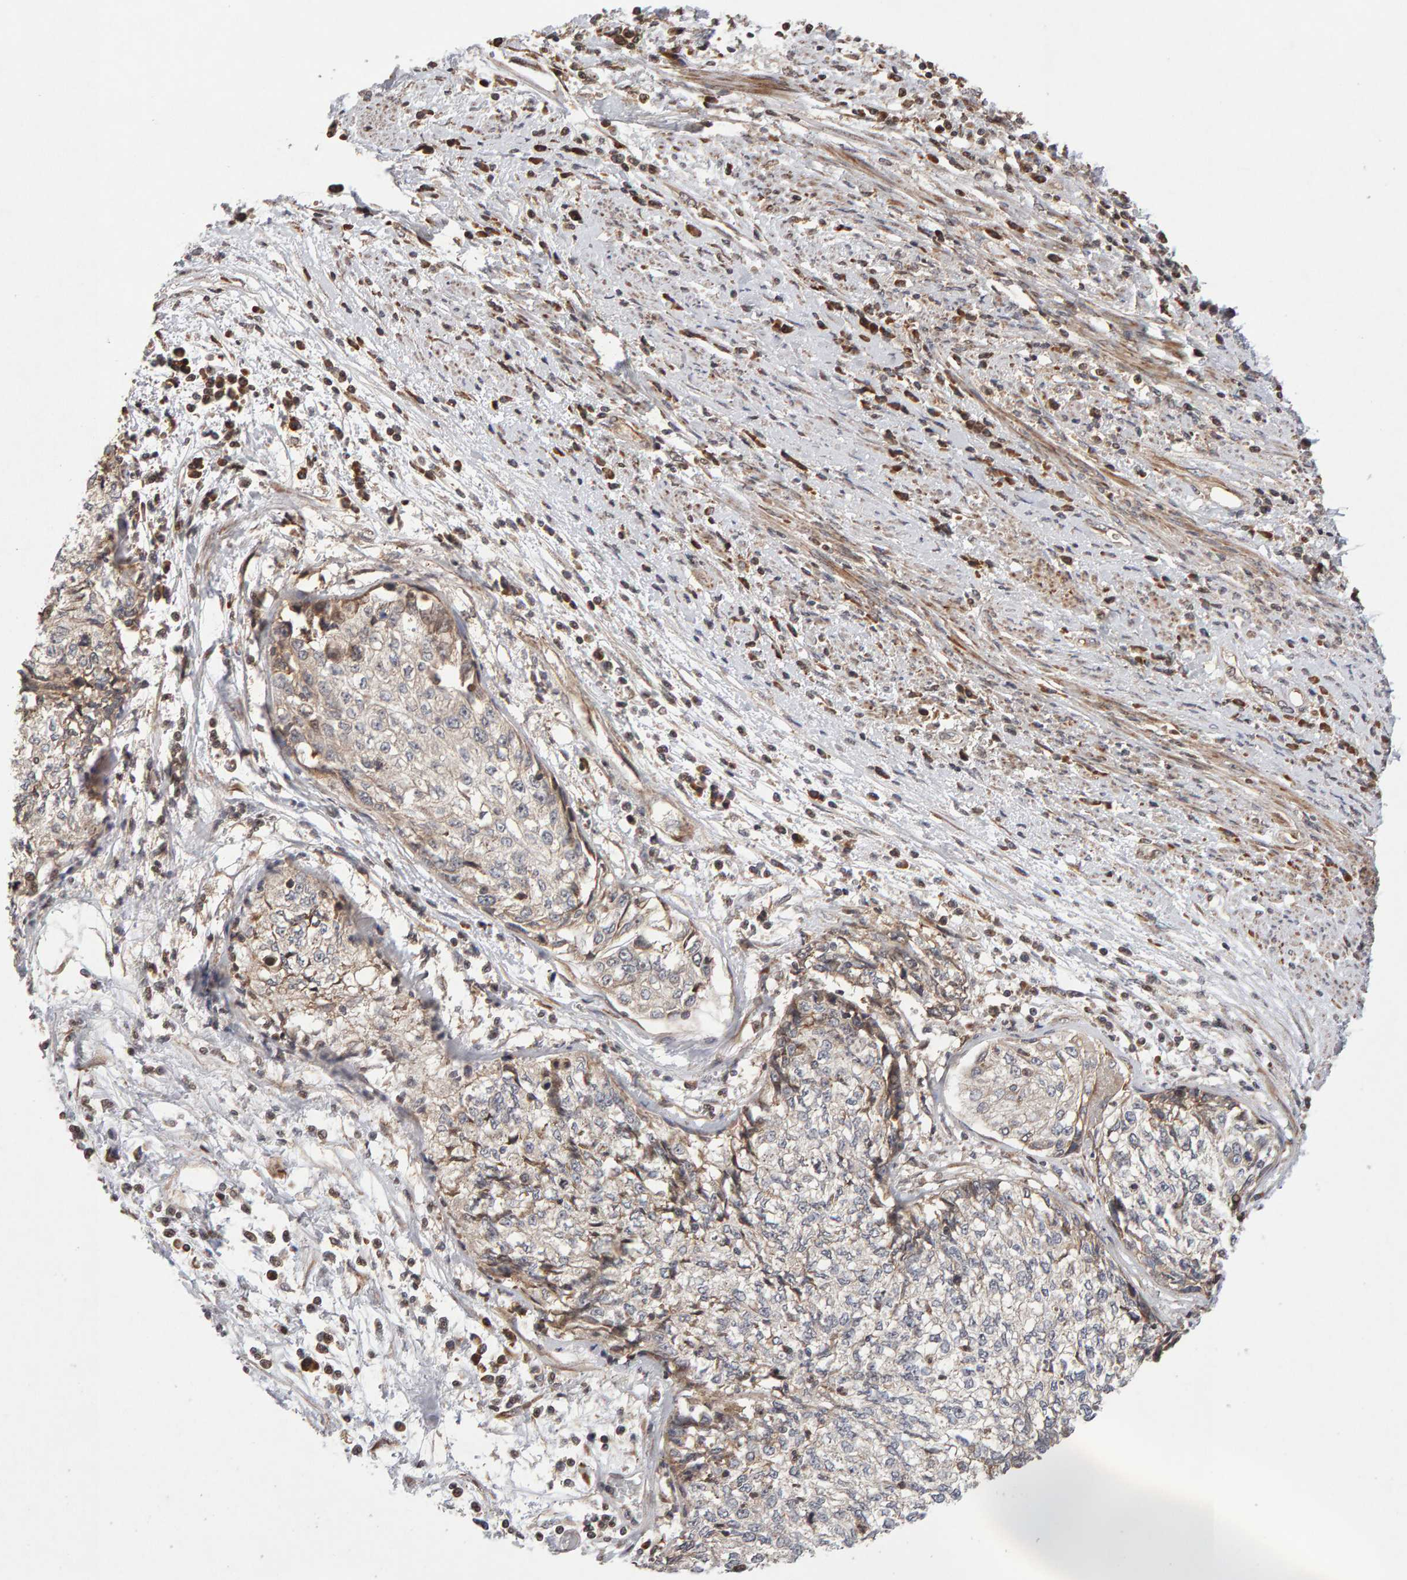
{"staining": {"intensity": "negative", "quantity": "none", "location": "none"}, "tissue": "cervical cancer", "cell_type": "Tumor cells", "image_type": "cancer", "snomed": [{"axis": "morphology", "description": "Squamous cell carcinoma, NOS"}, {"axis": "topography", "description": "Cervix"}], "caption": "High power microscopy micrograph of an immunohistochemistry (IHC) photomicrograph of cervical cancer, revealing no significant expression in tumor cells.", "gene": "LZTS1", "patient": {"sex": "female", "age": 57}}